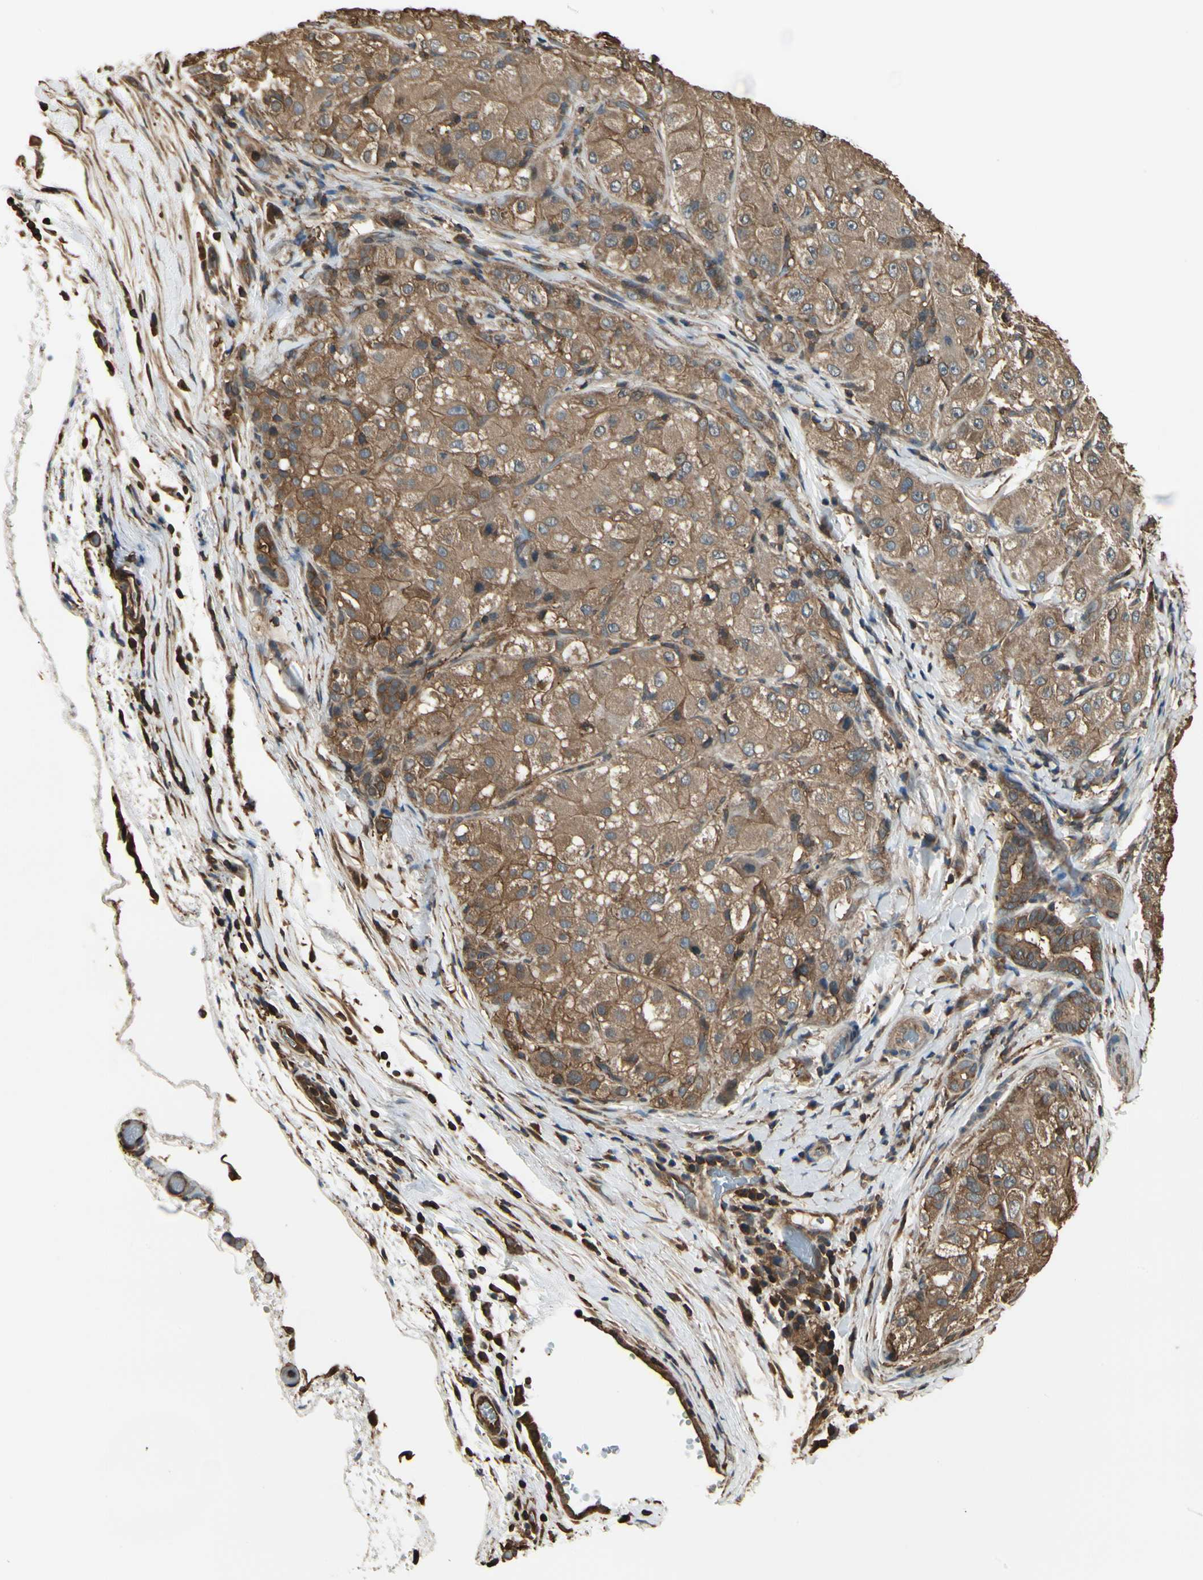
{"staining": {"intensity": "moderate", "quantity": ">75%", "location": "cytoplasmic/membranous"}, "tissue": "liver cancer", "cell_type": "Tumor cells", "image_type": "cancer", "snomed": [{"axis": "morphology", "description": "Carcinoma, Hepatocellular, NOS"}, {"axis": "topography", "description": "Liver"}], "caption": "The photomicrograph shows a brown stain indicating the presence of a protein in the cytoplasmic/membranous of tumor cells in liver hepatocellular carcinoma.", "gene": "YWHAE", "patient": {"sex": "male", "age": 80}}